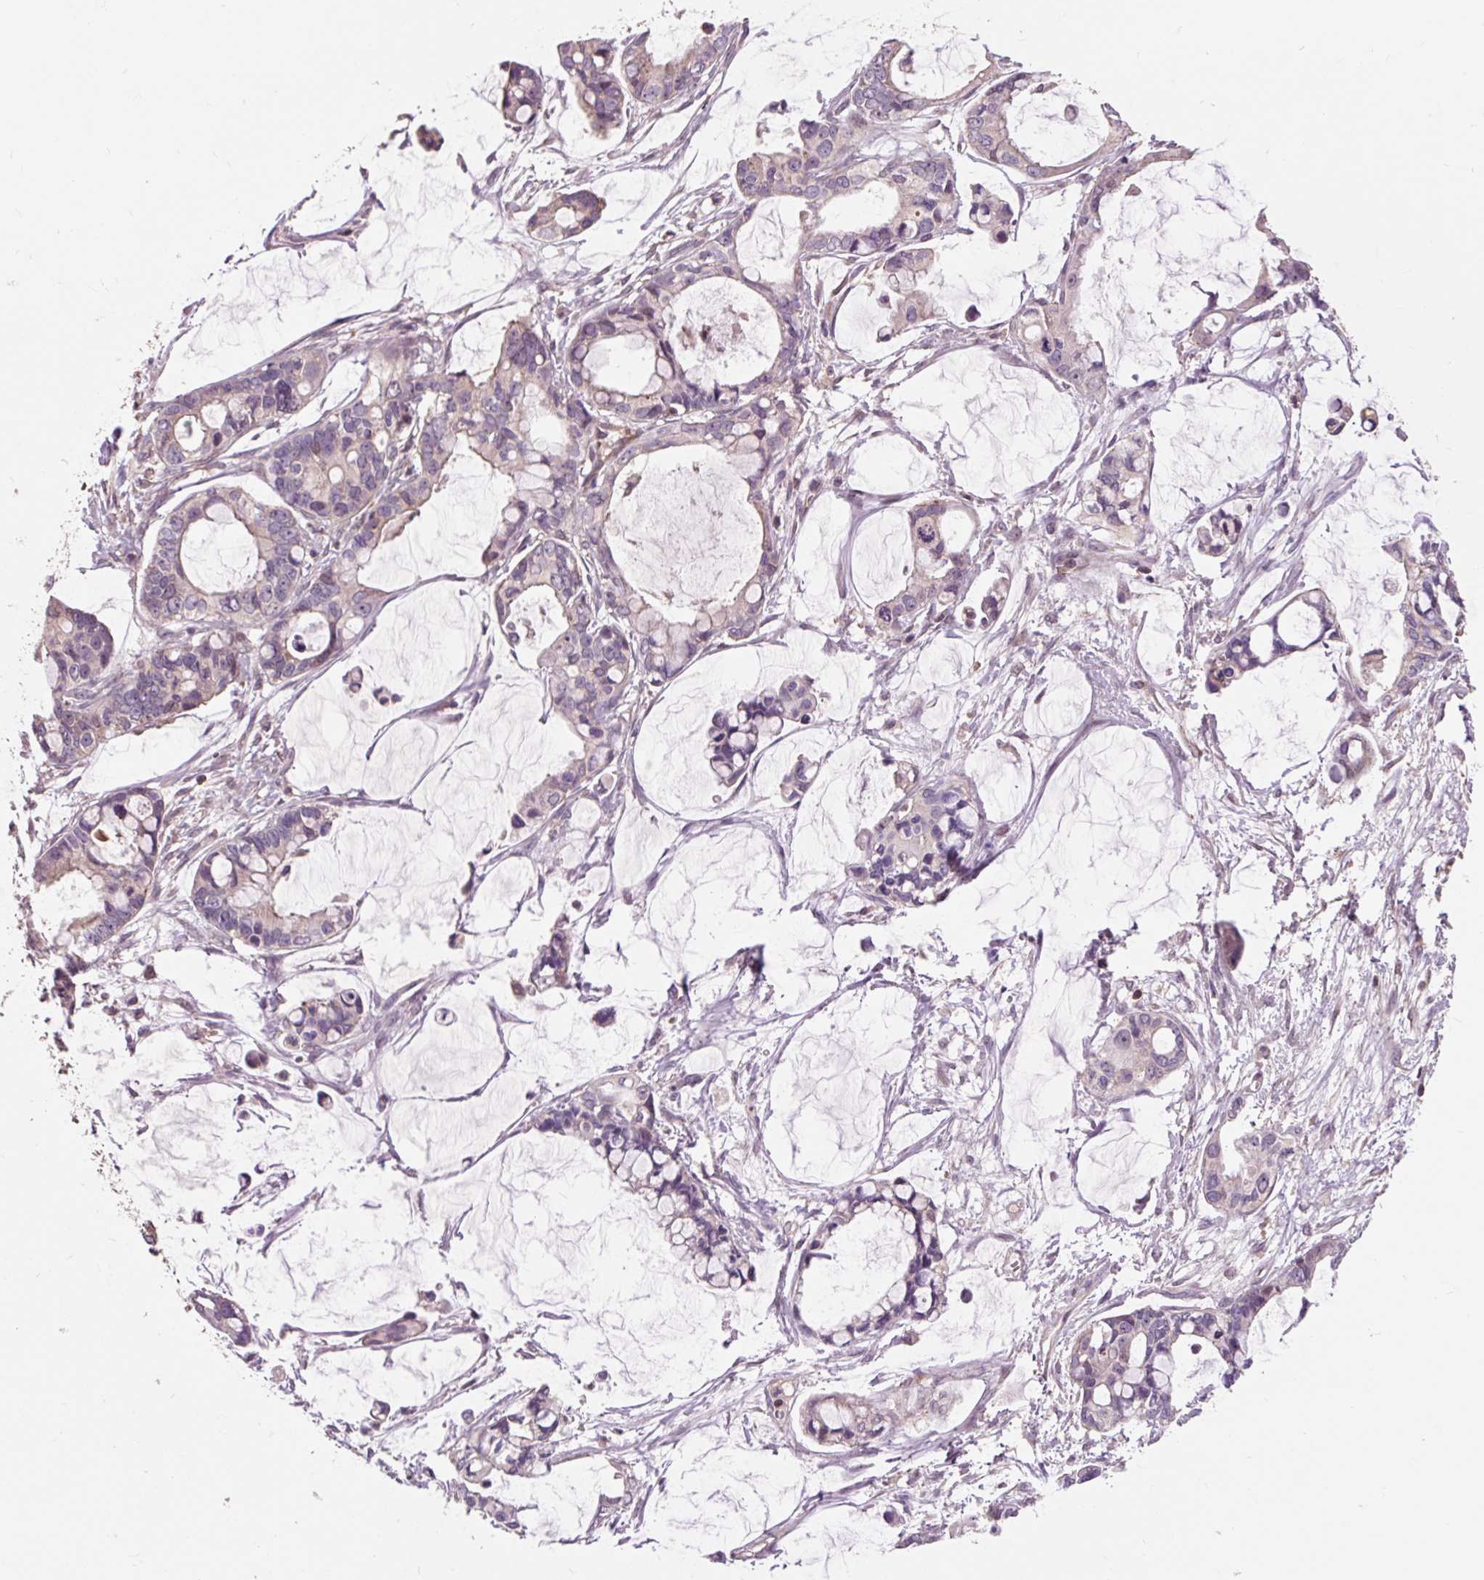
{"staining": {"intensity": "negative", "quantity": "none", "location": "none"}, "tissue": "ovarian cancer", "cell_type": "Tumor cells", "image_type": "cancer", "snomed": [{"axis": "morphology", "description": "Cystadenocarcinoma, mucinous, NOS"}, {"axis": "topography", "description": "Ovary"}], "caption": "This histopathology image is of ovarian cancer stained with immunohistochemistry (IHC) to label a protein in brown with the nuclei are counter-stained blue. There is no staining in tumor cells.", "gene": "PRIMPOL", "patient": {"sex": "female", "age": 63}}